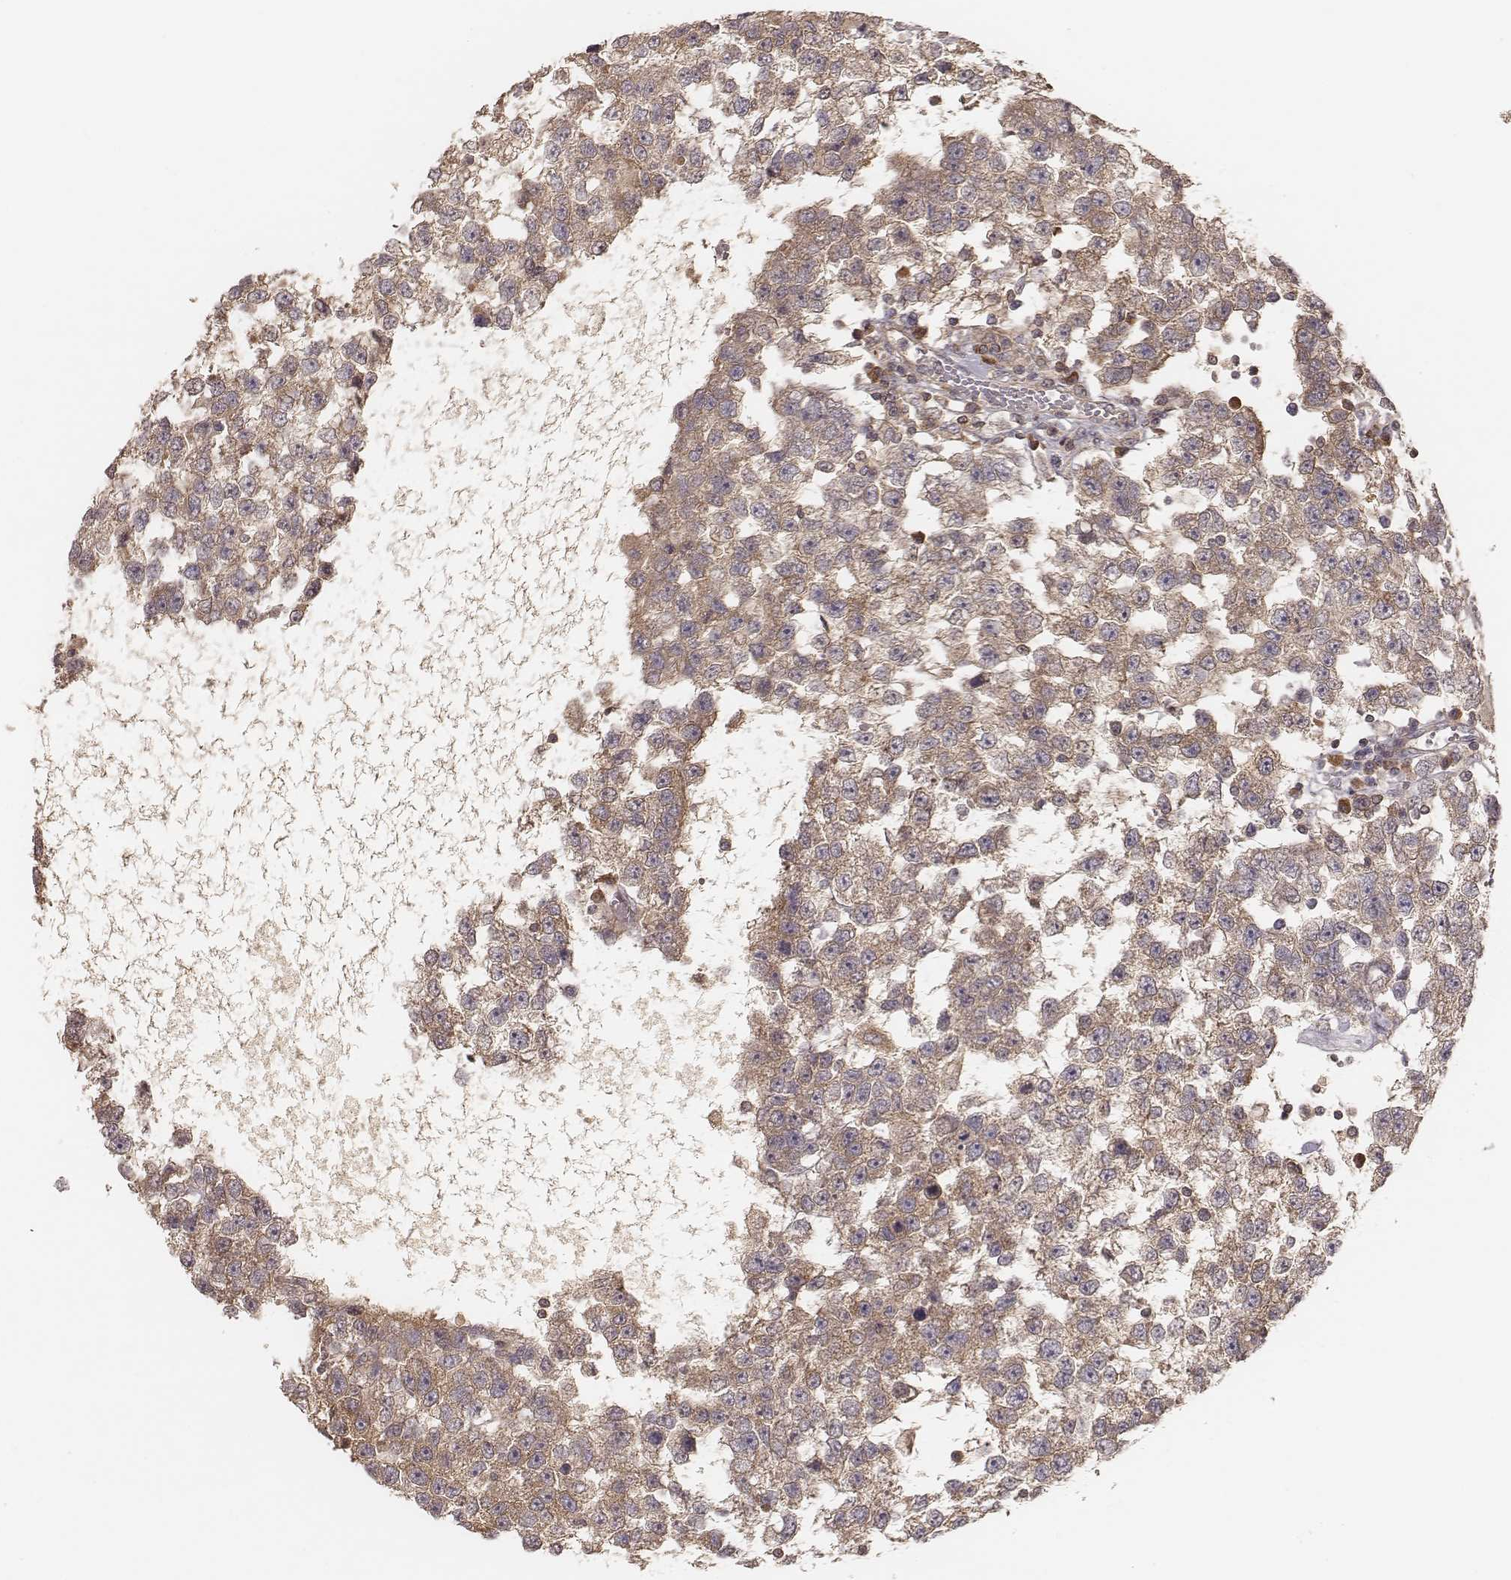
{"staining": {"intensity": "weak", "quantity": "25%-75%", "location": "cytoplasmic/membranous"}, "tissue": "testis cancer", "cell_type": "Tumor cells", "image_type": "cancer", "snomed": [{"axis": "morphology", "description": "Seminoma, NOS"}, {"axis": "topography", "description": "Testis"}], "caption": "A brown stain shows weak cytoplasmic/membranous staining of a protein in human testis seminoma tumor cells.", "gene": "CARS1", "patient": {"sex": "male", "age": 34}}